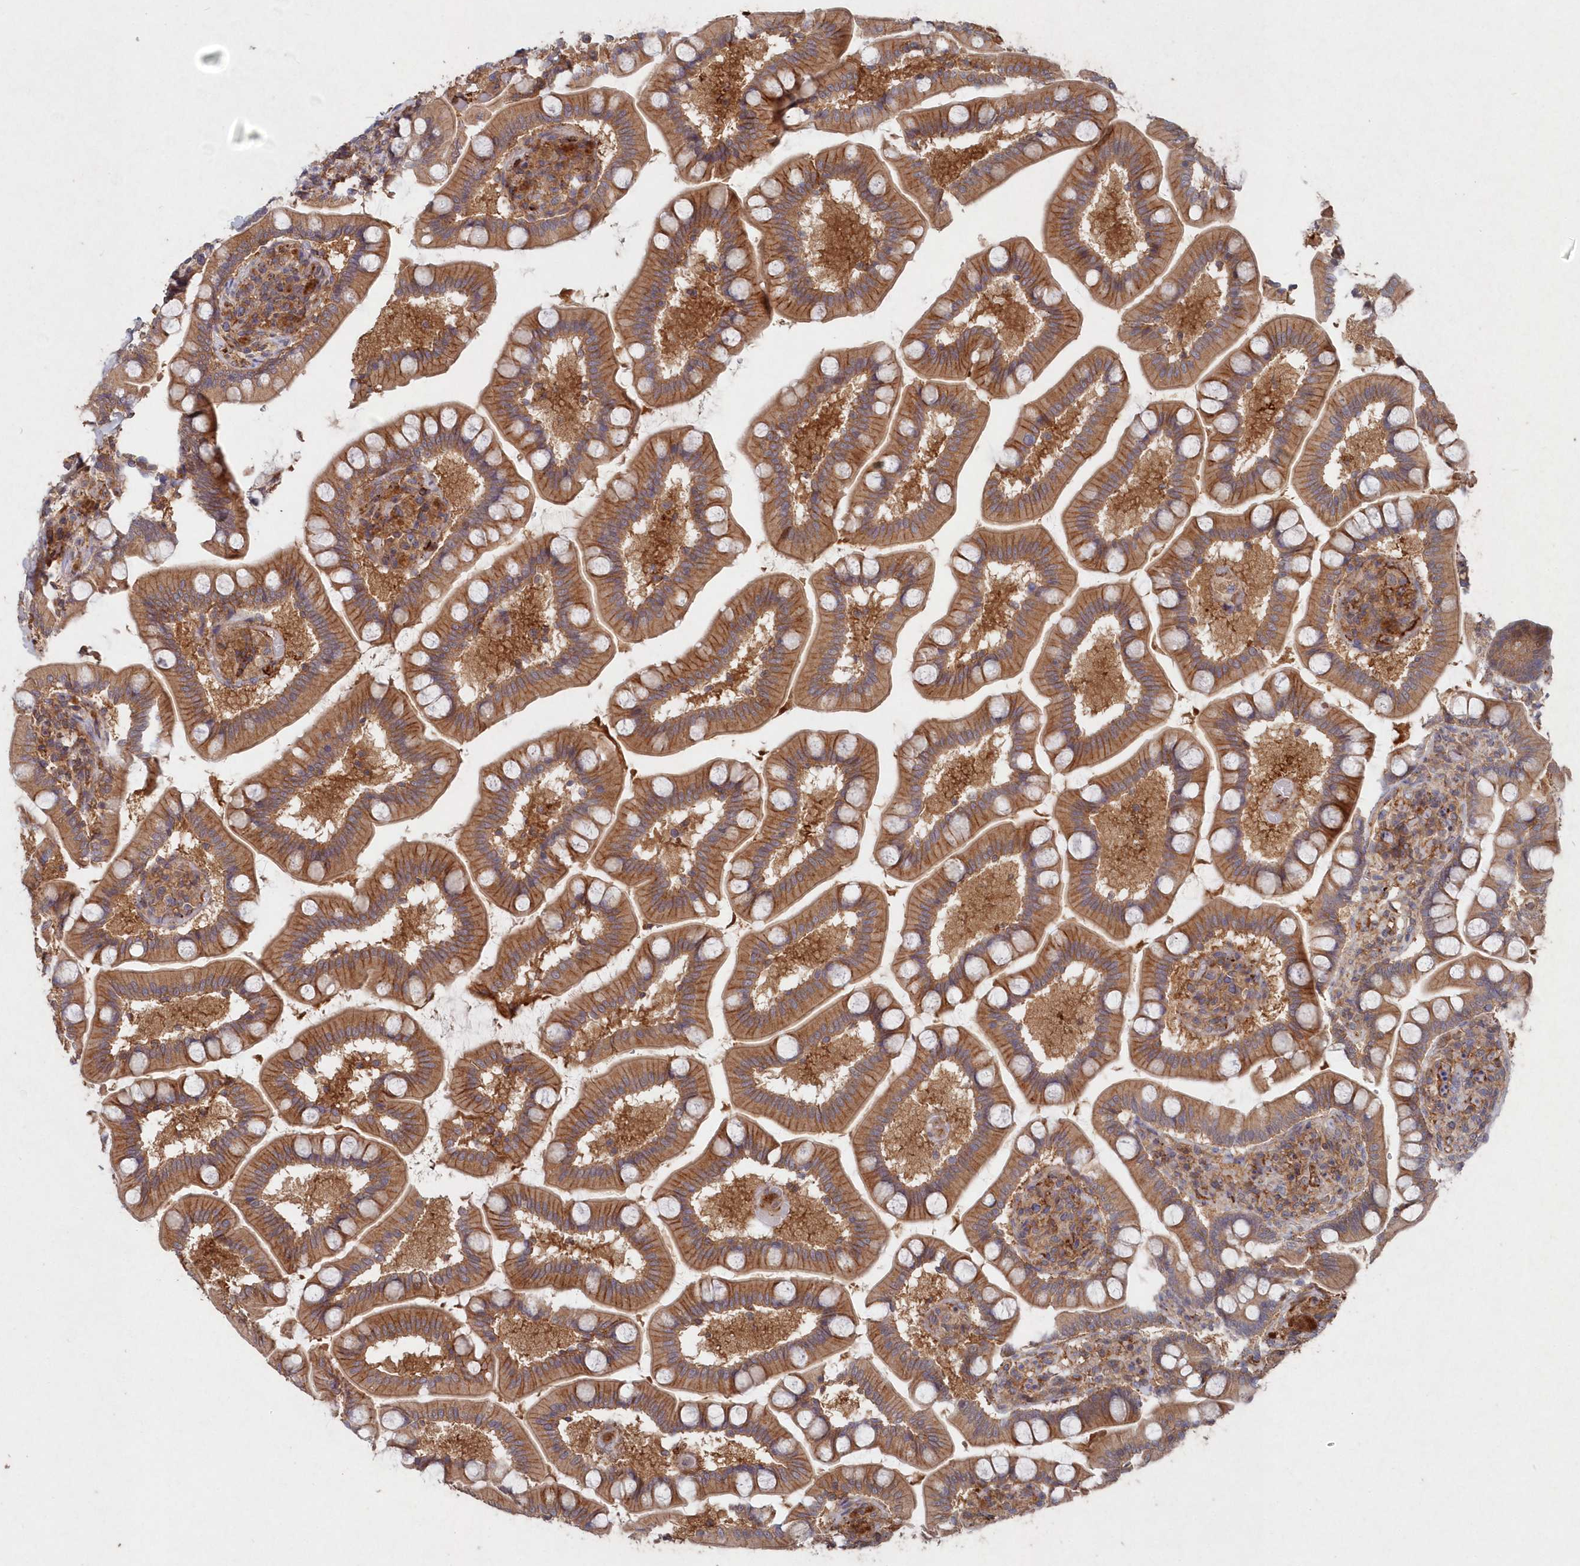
{"staining": {"intensity": "moderate", "quantity": ">75%", "location": "cytoplasmic/membranous"}, "tissue": "small intestine", "cell_type": "Glandular cells", "image_type": "normal", "snomed": [{"axis": "morphology", "description": "Normal tissue, NOS"}, {"axis": "topography", "description": "Small intestine"}], "caption": "Protein expression by IHC reveals moderate cytoplasmic/membranous expression in about >75% of glandular cells in benign small intestine.", "gene": "ABHD14B", "patient": {"sex": "female", "age": 64}}